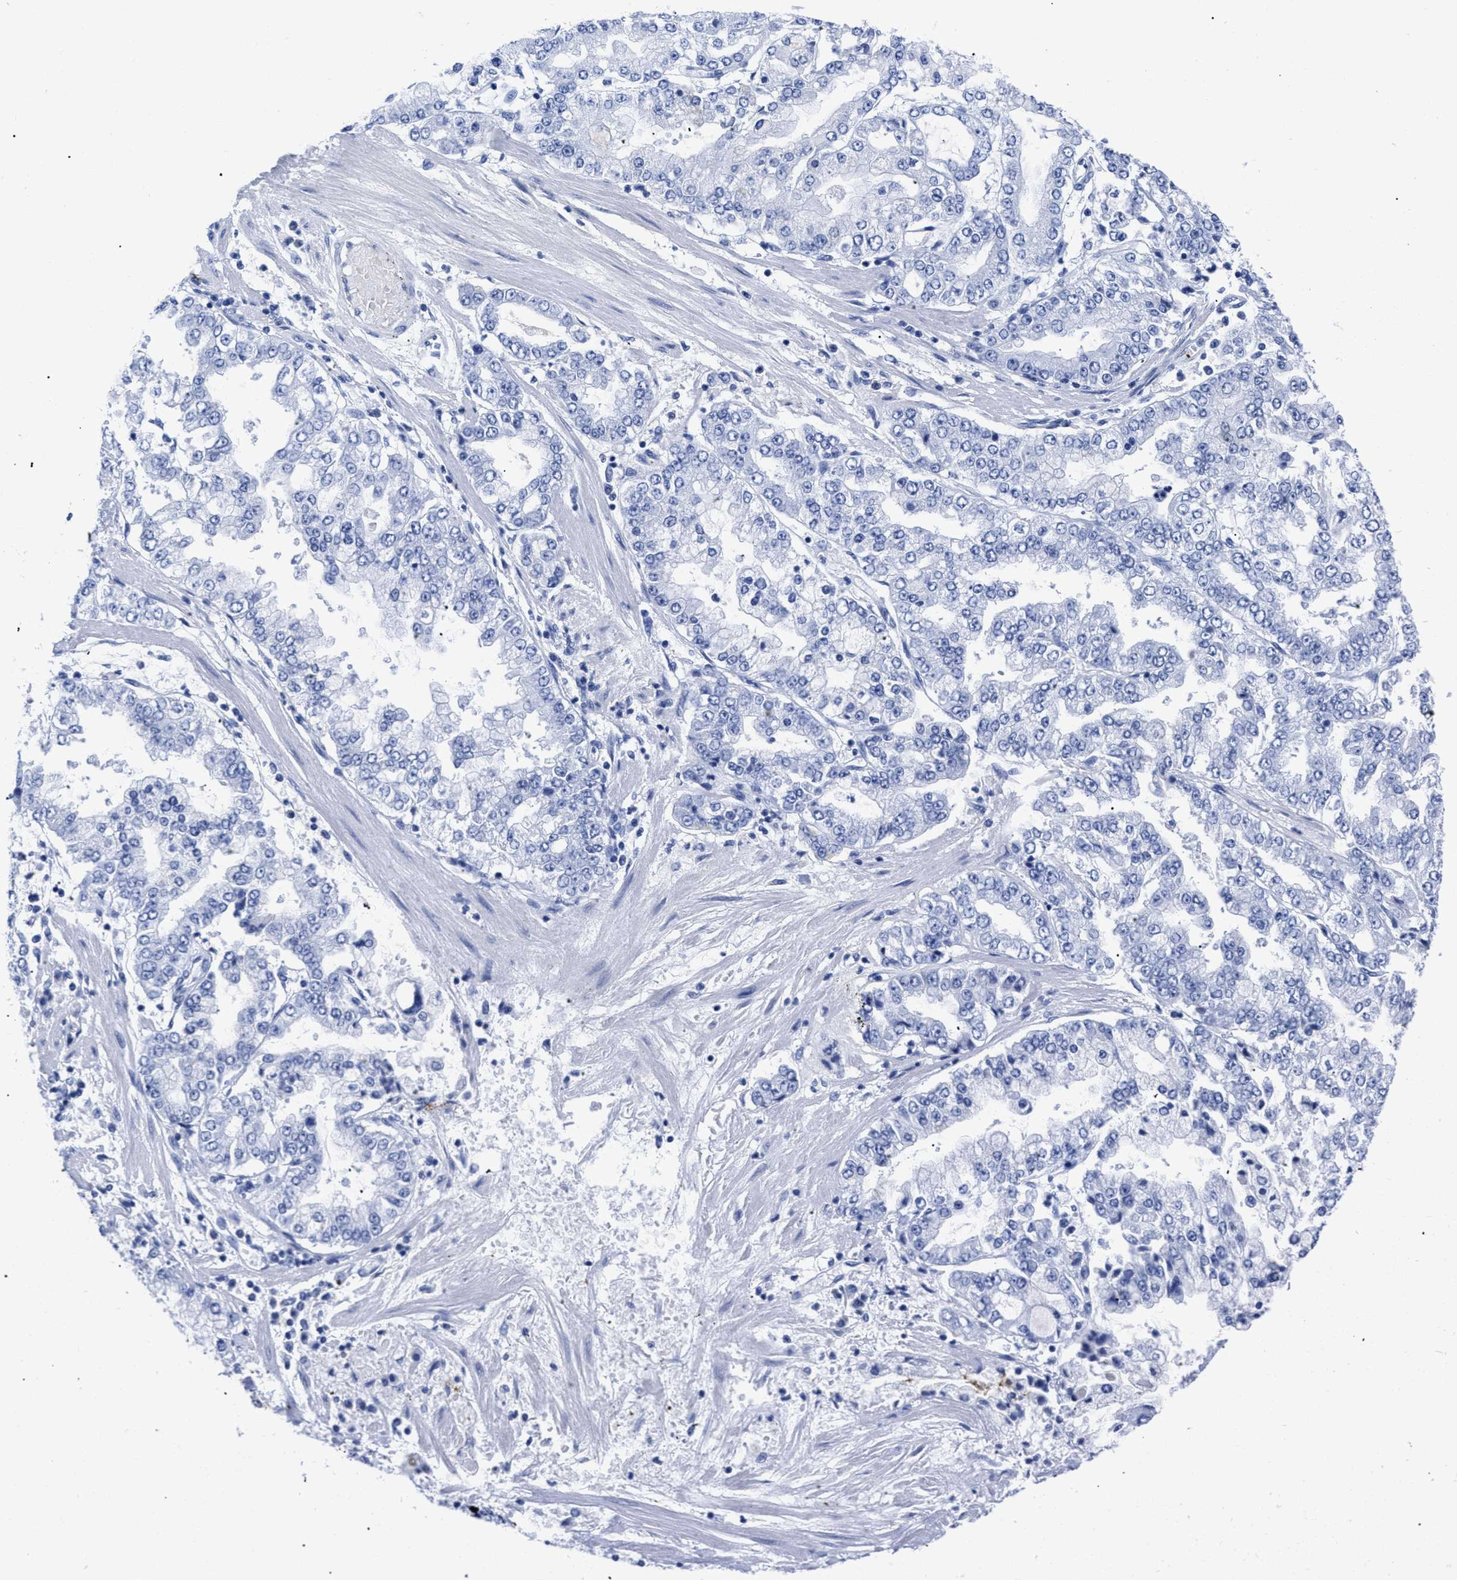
{"staining": {"intensity": "negative", "quantity": "none", "location": "none"}, "tissue": "stomach cancer", "cell_type": "Tumor cells", "image_type": "cancer", "snomed": [{"axis": "morphology", "description": "Adenocarcinoma, NOS"}, {"axis": "topography", "description": "Stomach"}], "caption": "An immunohistochemistry image of stomach adenocarcinoma is shown. There is no staining in tumor cells of stomach adenocarcinoma. Brightfield microscopy of IHC stained with DAB (3,3'-diaminobenzidine) (brown) and hematoxylin (blue), captured at high magnification.", "gene": "TREML1", "patient": {"sex": "male", "age": 76}}